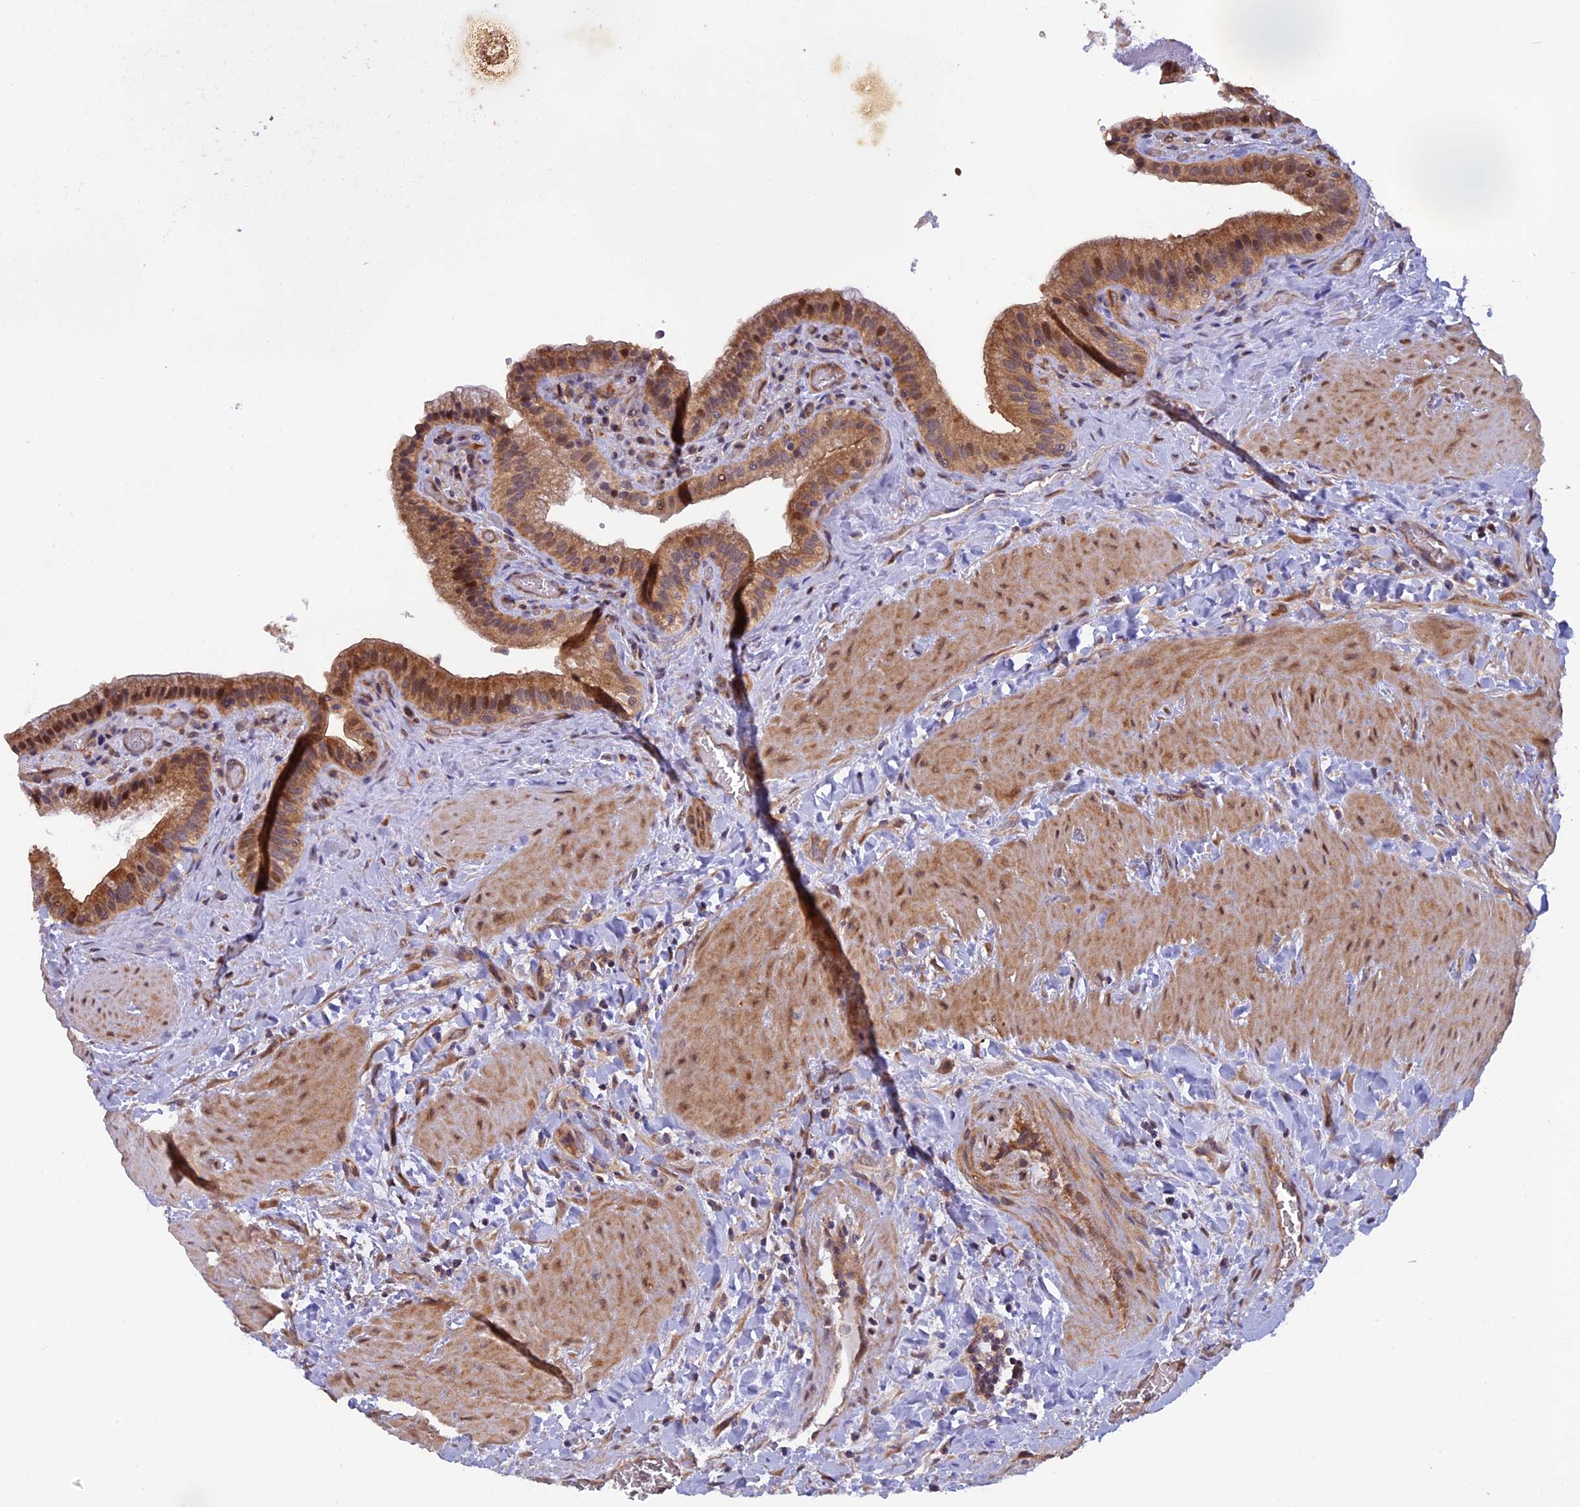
{"staining": {"intensity": "strong", "quantity": ">75%", "location": "cytoplasmic/membranous"}, "tissue": "gallbladder", "cell_type": "Glandular cells", "image_type": "normal", "snomed": [{"axis": "morphology", "description": "Normal tissue, NOS"}, {"axis": "topography", "description": "Gallbladder"}], "caption": "Human gallbladder stained with a brown dye shows strong cytoplasmic/membranous positive staining in about >75% of glandular cells.", "gene": "FERMT1", "patient": {"sex": "male", "age": 24}}